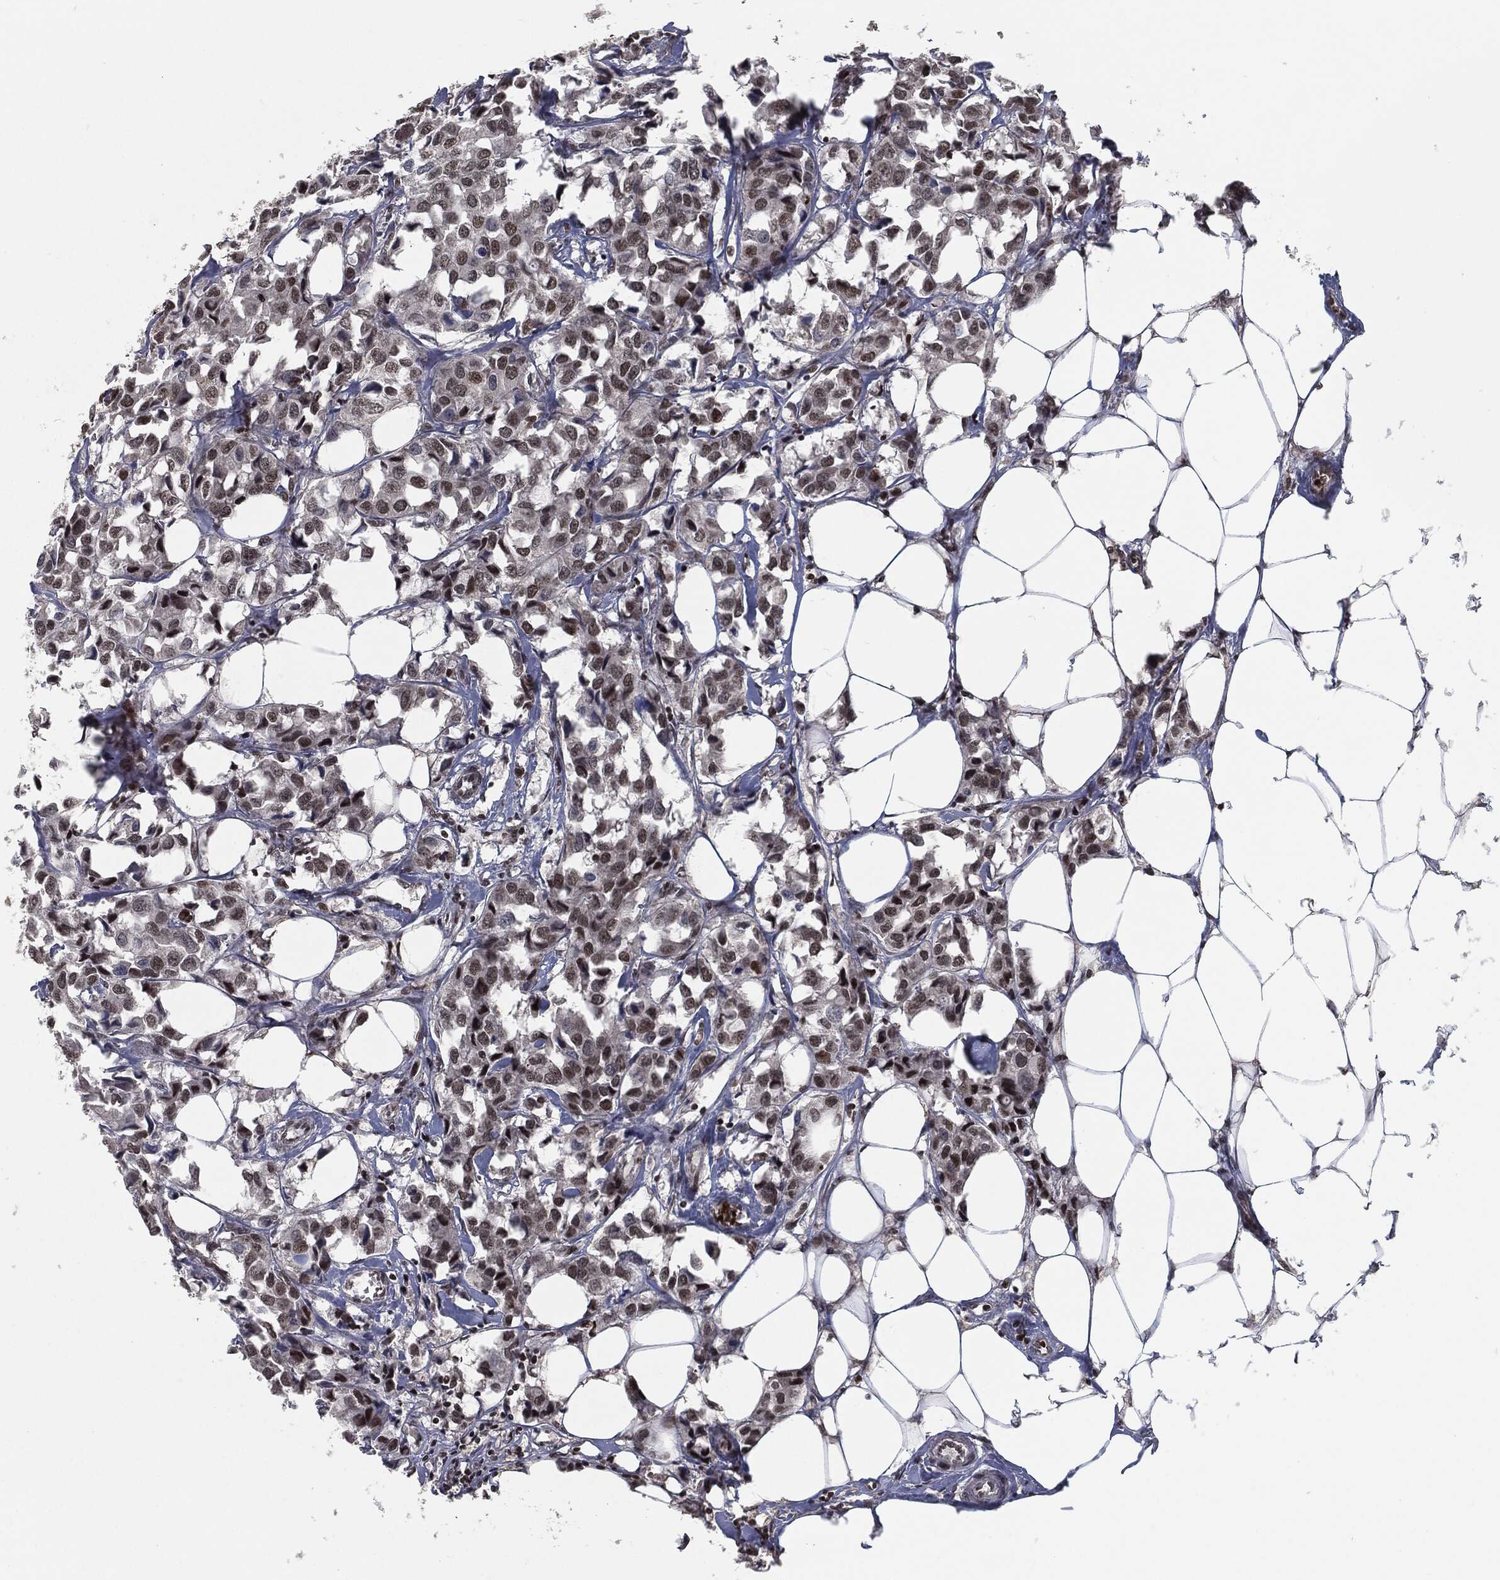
{"staining": {"intensity": "strong", "quantity": "<25%", "location": "nuclear"}, "tissue": "breast cancer", "cell_type": "Tumor cells", "image_type": "cancer", "snomed": [{"axis": "morphology", "description": "Duct carcinoma"}, {"axis": "topography", "description": "Breast"}], "caption": "An image showing strong nuclear staining in about <25% of tumor cells in breast cancer, as visualized by brown immunohistochemical staining.", "gene": "ANXA1", "patient": {"sex": "female", "age": 80}}